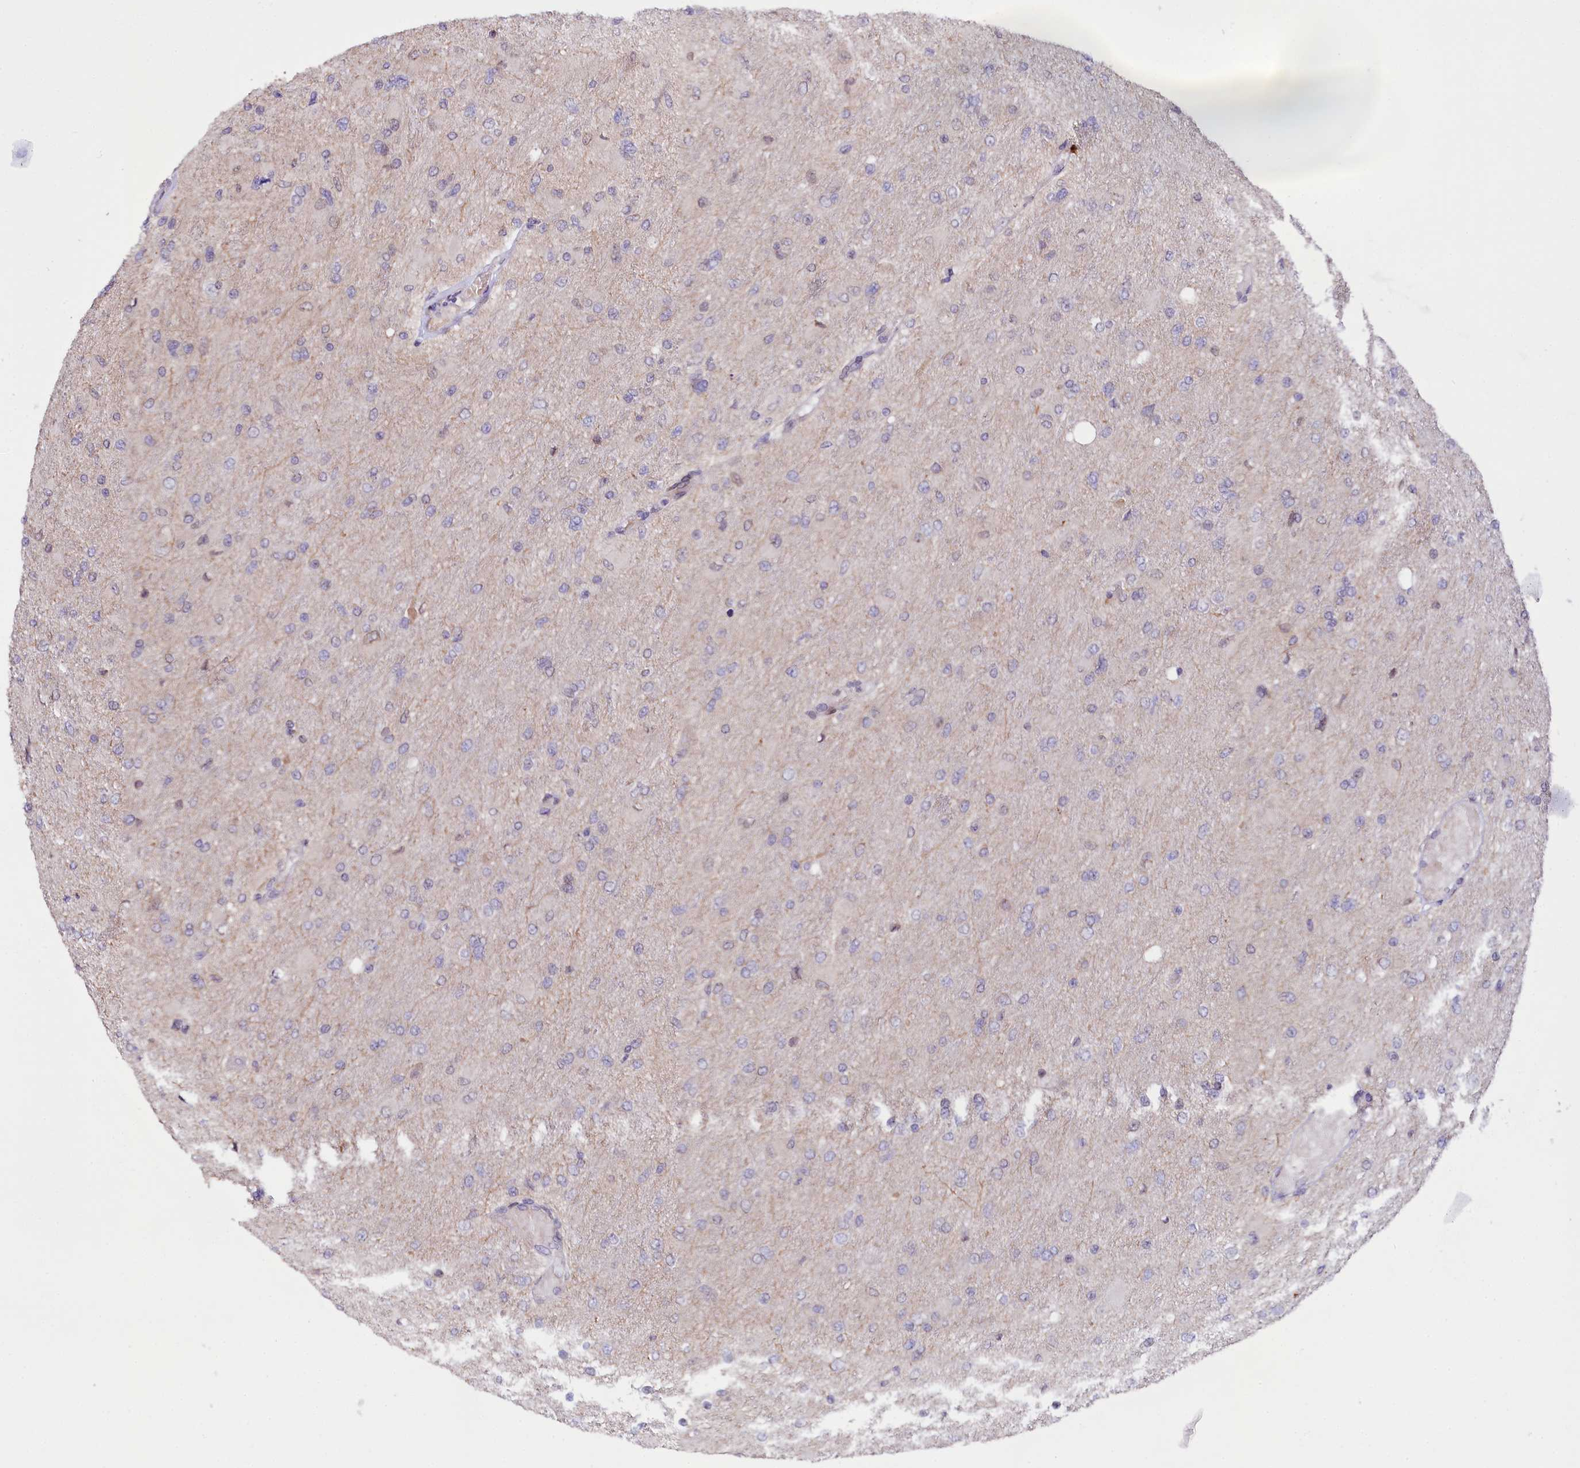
{"staining": {"intensity": "negative", "quantity": "none", "location": "none"}, "tissue": "glioma", "cell_type": "Tumor cells", "image_type": "cancer", "snomed": [{"axis": "morphology", "description": "Glioma, malignant, High grade"}, {"axis": "topography", "description": "Cerebral cortex"}], "caption": "Immunohistochemical staining of high-grade glioma (malignant) demonstrates no significant positivity in tumor cells.", "gene": "ZNF226", "patient": {"sex": "female", "age": 36}}